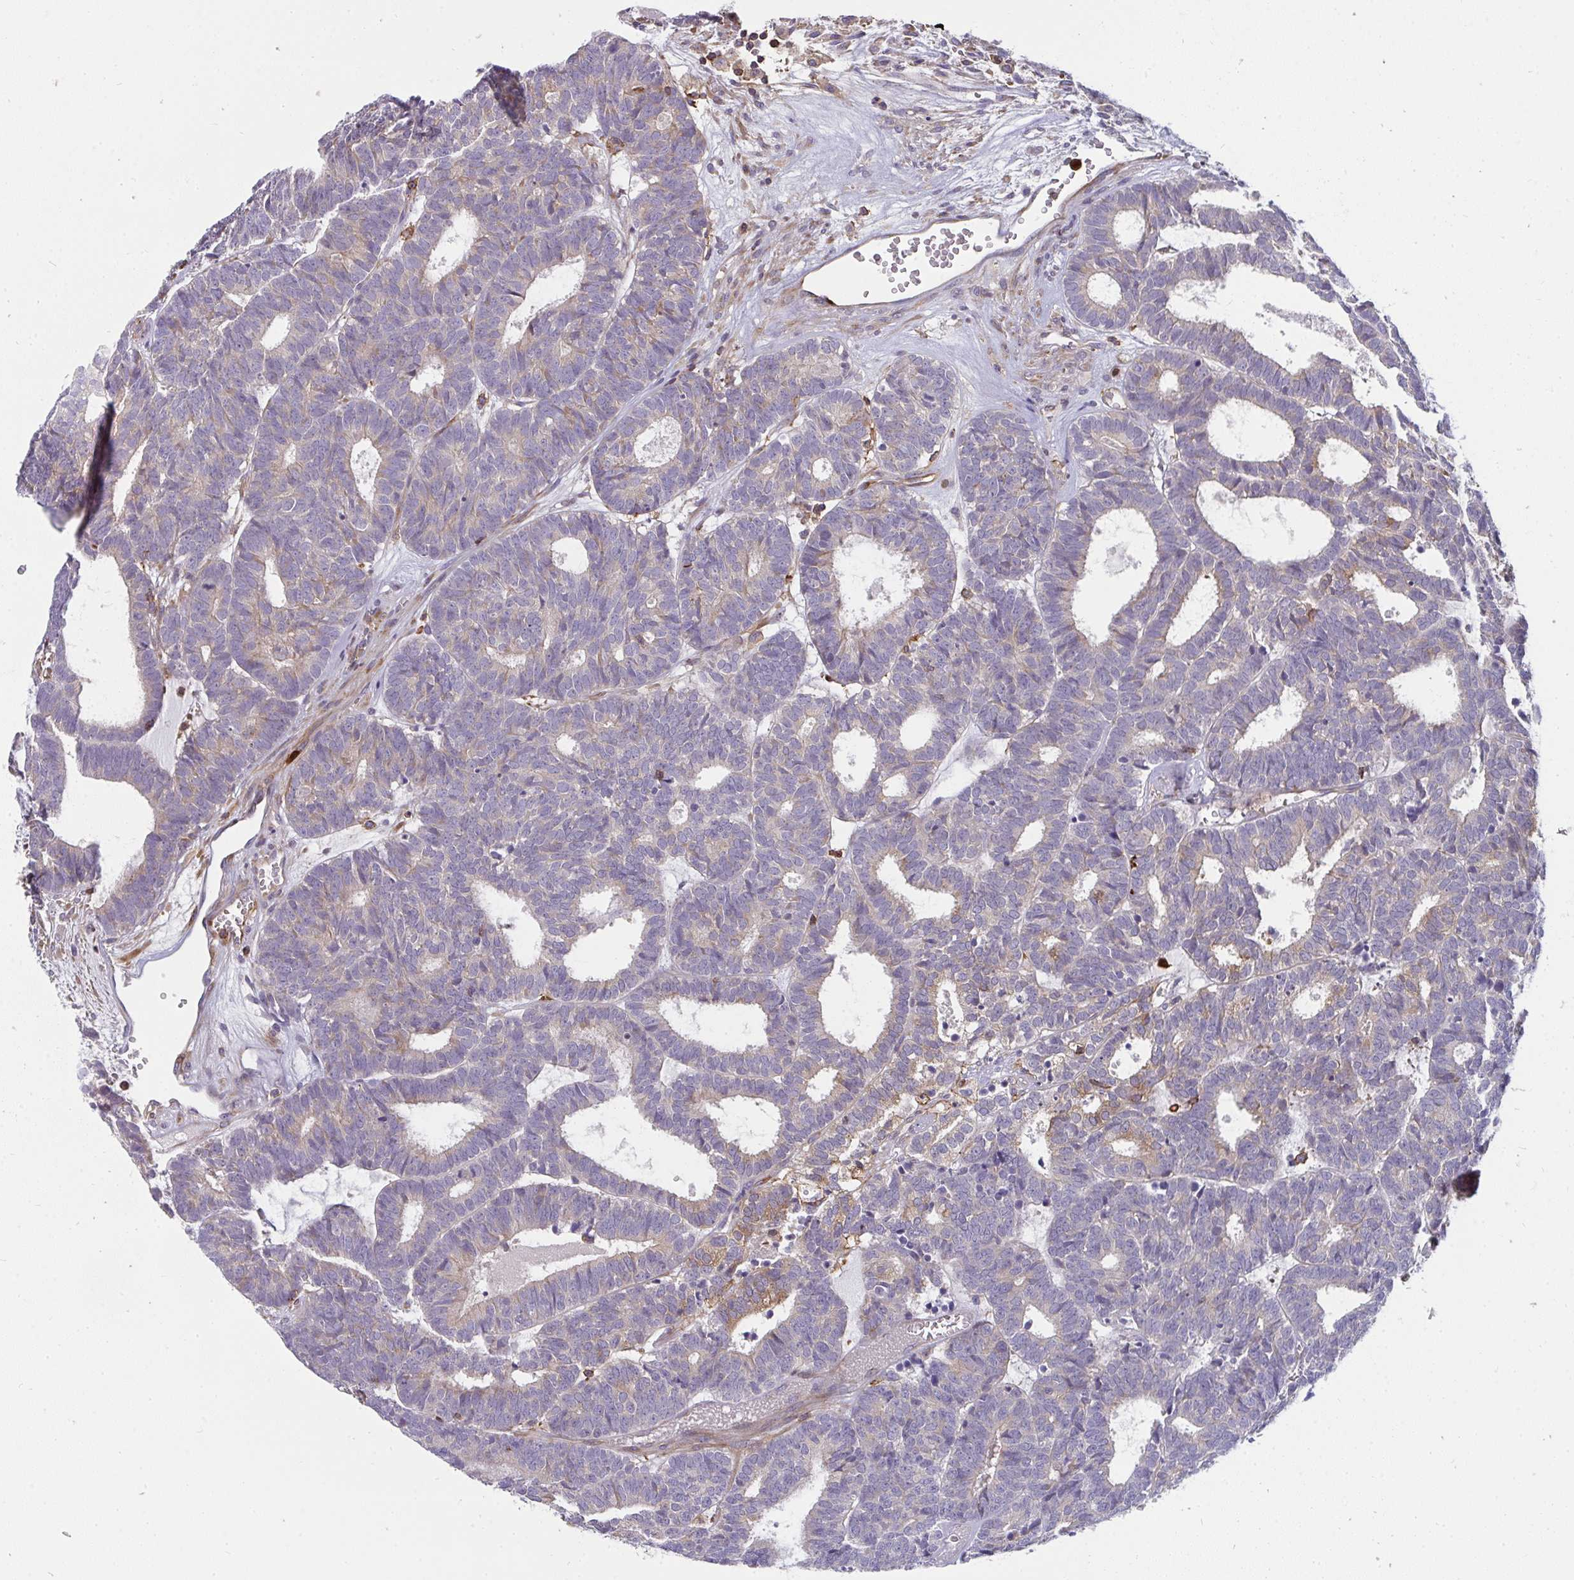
{"staining": {"intensity": "weak", "quantity": "25%-75%", "location": "cytoplasmic/membranous"}, "tissue": "head and neck cancer", "cell_type": "Tumor cells", "image_type": "cancer", "snomed": [{"axis": "morphology", "description": "Adenocarcinoma, NOS"}, {"axis": "topography", "description": "Head-Neck"}], "caption": "Adenocarcinoma (head and neck) tissue exhibits weak cytoplasmic/membranous expression in about 25%-75% of tumor cells", "gene": "CSF3R", "patient": {"sex": "female", "age": 81}}